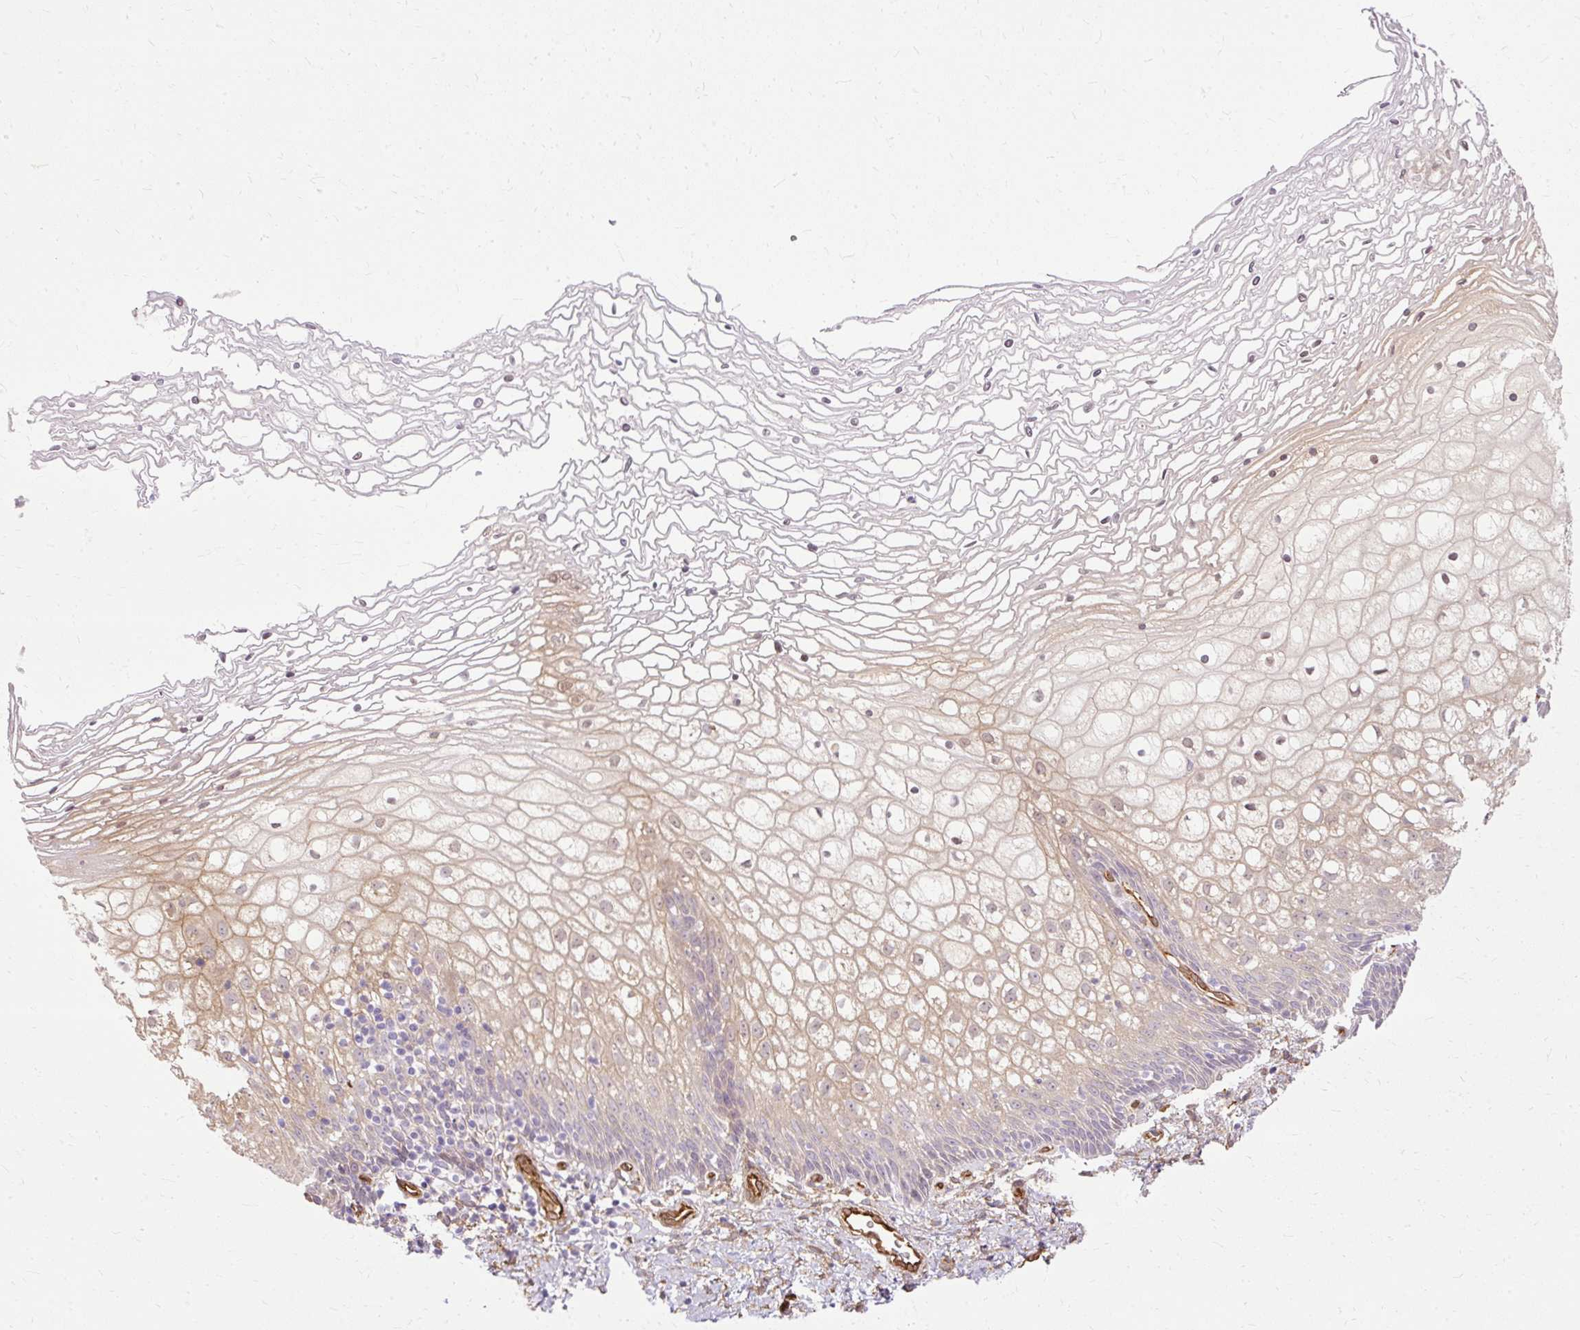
{"staining": {"intensity": "negative", "quantity": "none", "location": "none"}, "tissue": "cervix", "cell_type": "Glandular cells", "image_type": "normal", "snomed": [{"axis": "morphology", "description": "Normal tissue, NOS"}, {"axis": "topography", "description": "Cervix"}], "caption": "There is no significant expression in glandular cells of cervix. The staining is performed using DAB brown chromogen with nuclei counter-stained in using hematoxylin.", "gene": "CNN3", "patient": {"sex": "female", "age": 36}}